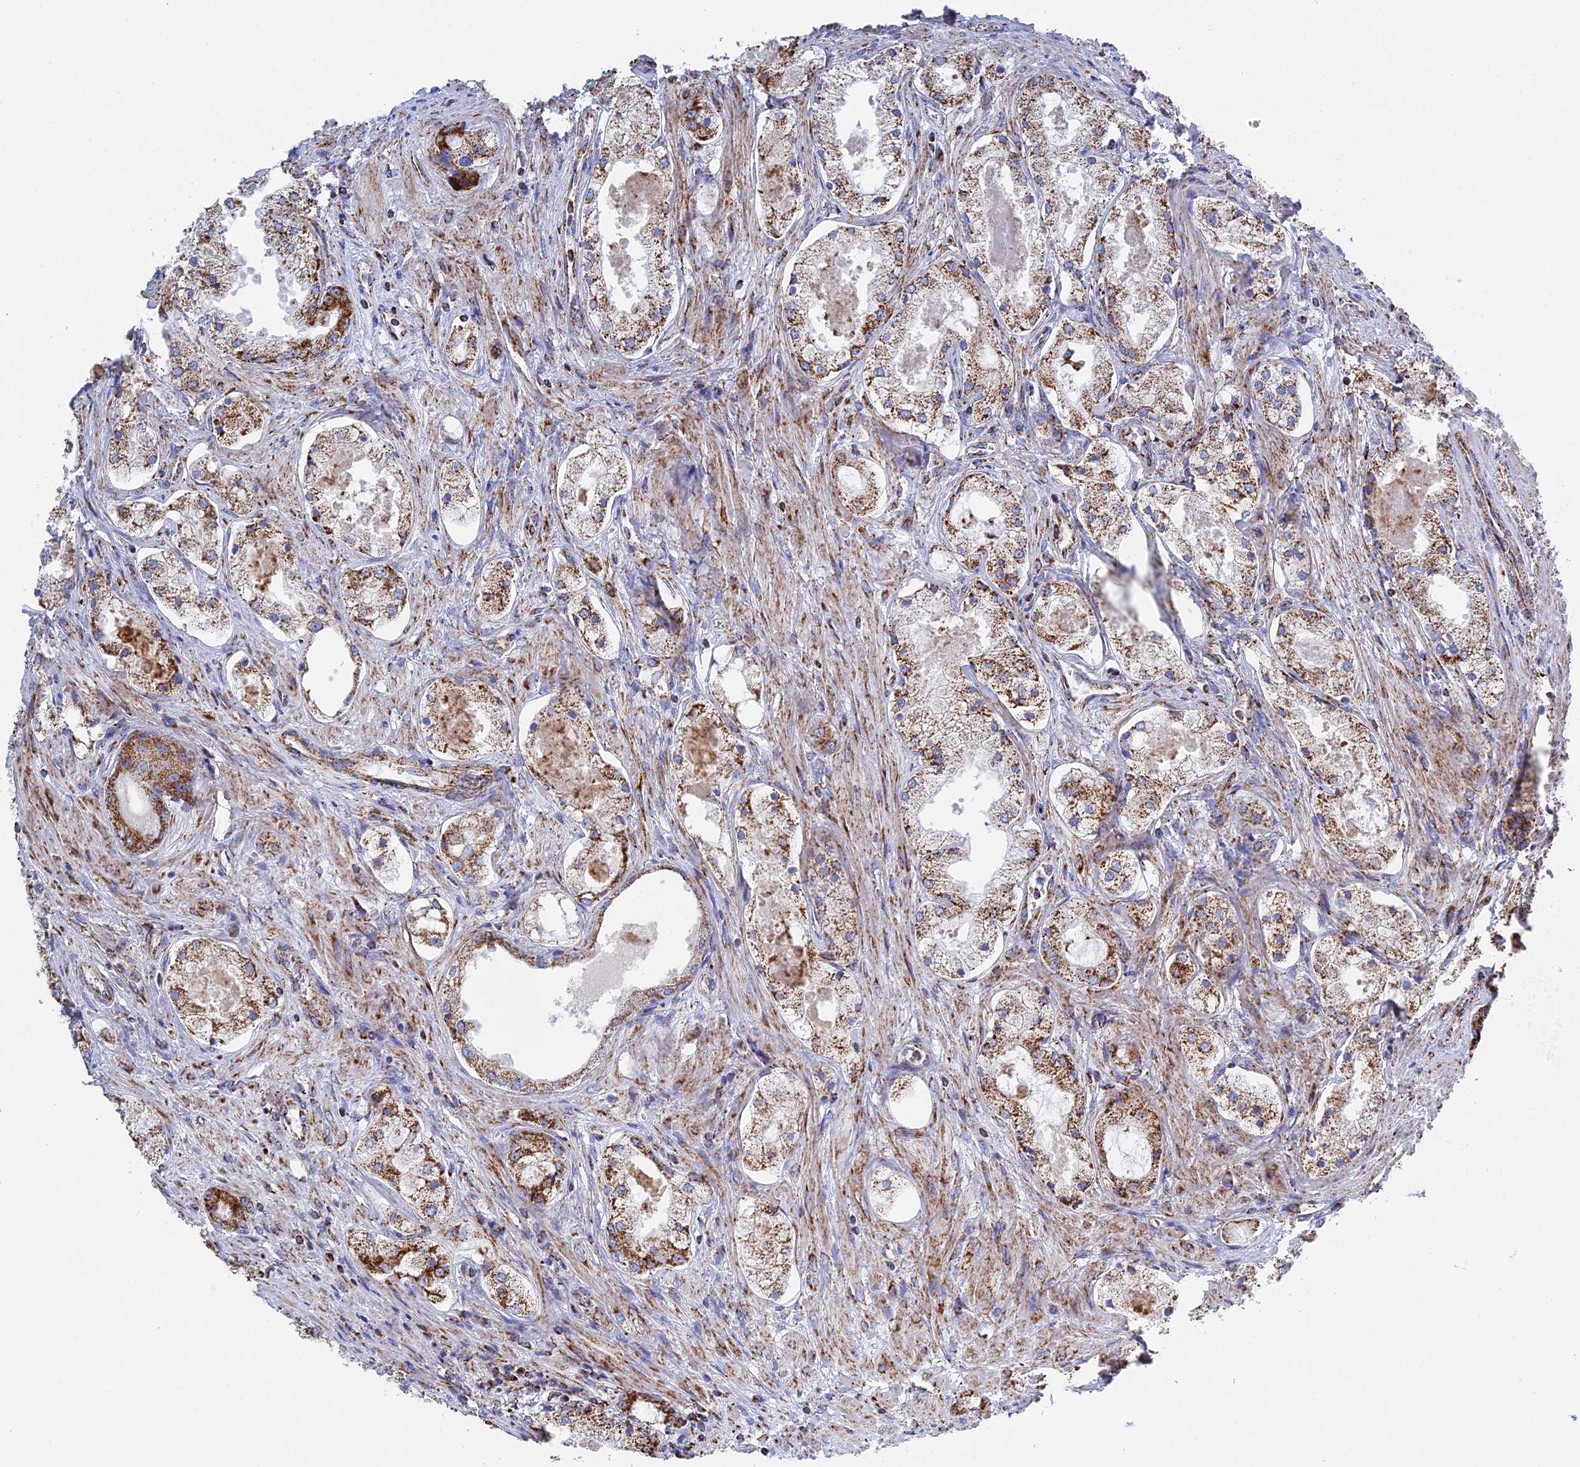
{"staining": {"intensity": "strong", "quantity": ">75%", "location": "cytoplasmic/membranous"}, "tissue": "prostate cancer", "cell_type": "Tumor cells", "image_type": "cancer", "snomed": [{"axis": "morphology", "description": "Adenocarcinoma, Low grade"}, {"axis": "topography", "description": "Prostate"}], "caption": "Prostate cancer tissue exhibits strong cytoplasmic/membranous staining in approximately >75% of tumor cells The protein of interest is stained brown, and the nuclei are stained in blue (DAB (3,3'-diaminobenzidine) IHC with brightfield microscopy, high magnification).", "gene": "NDUFA5", "patient": {"sex": "male", "age": 68}}